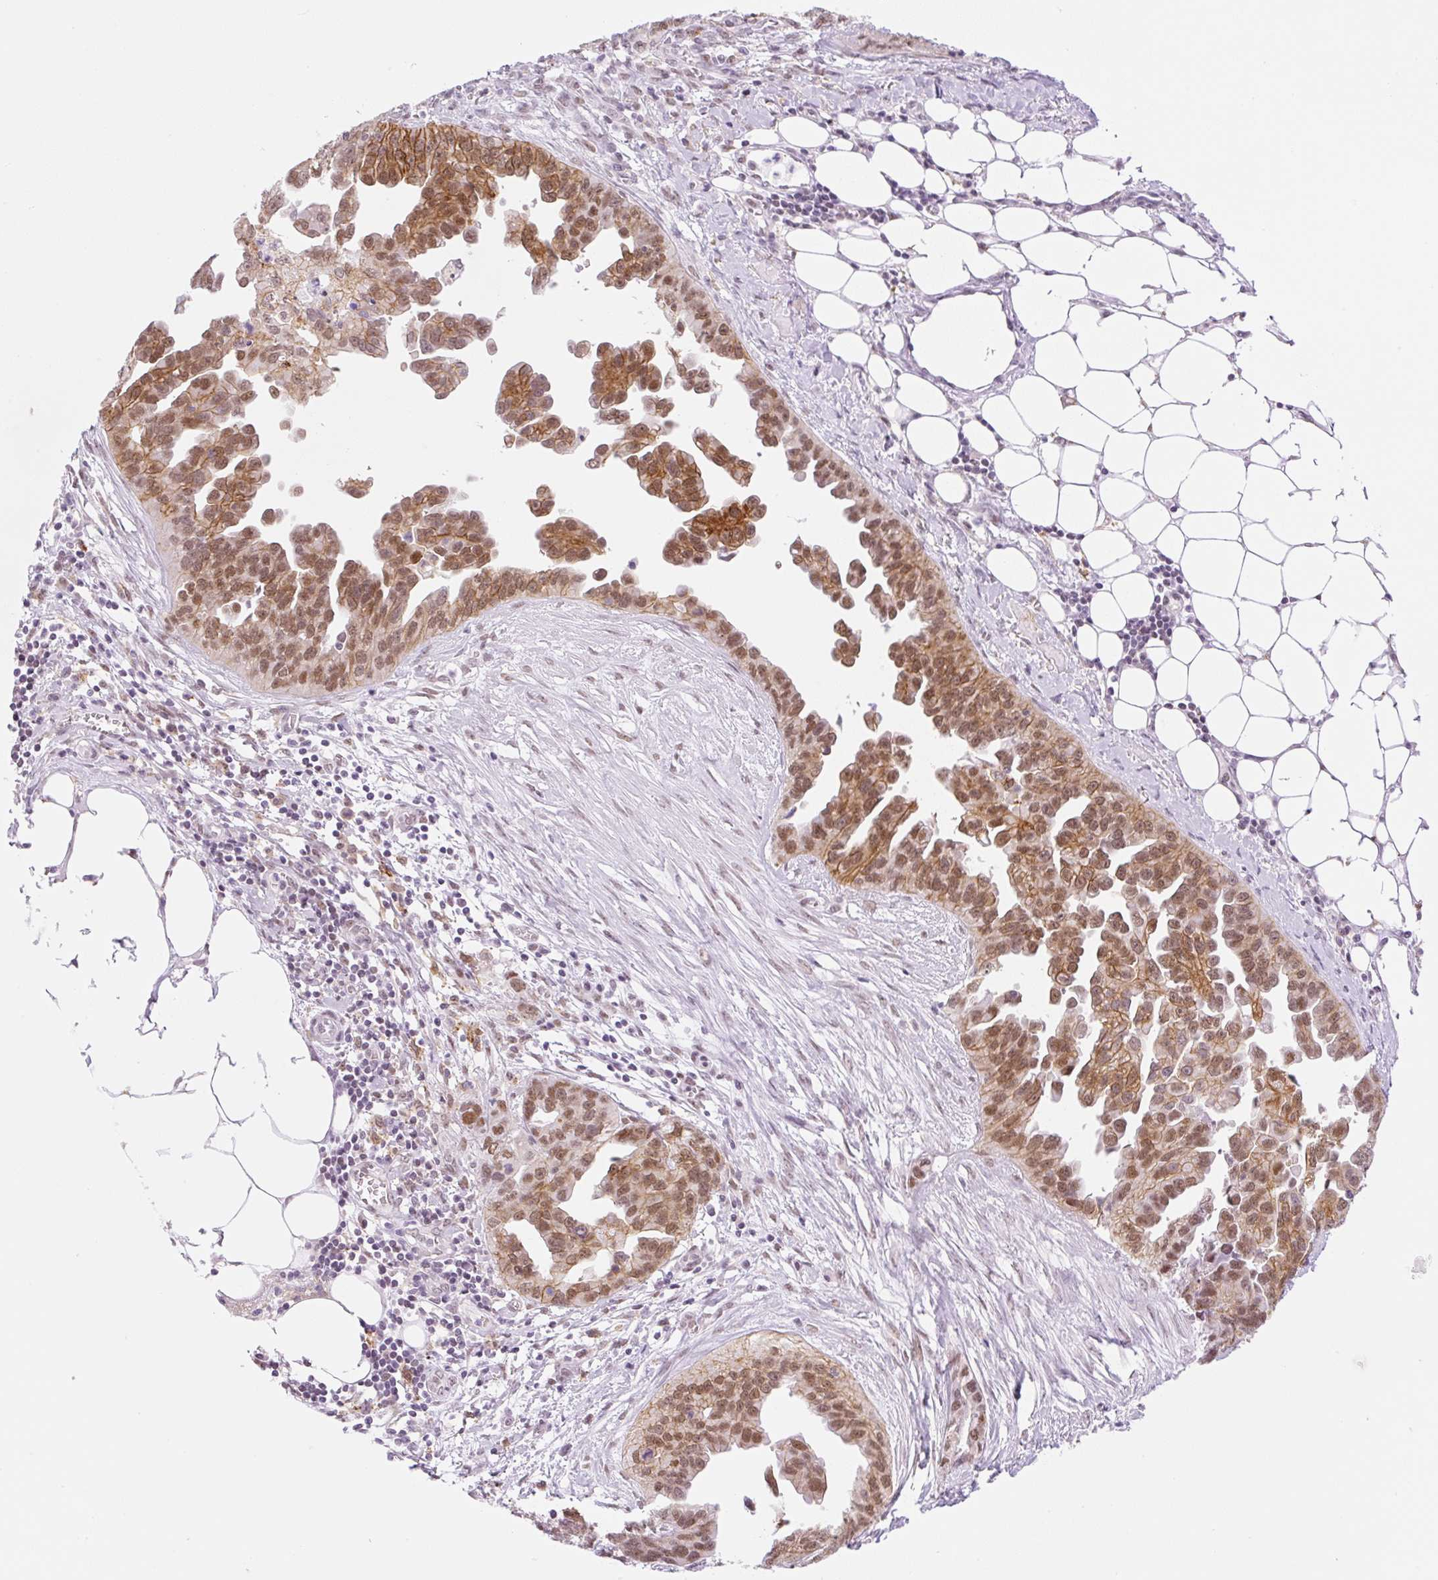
{"staining": {"intensity": "moderate", "quantity": ">75%", "location": "cytoplasmic/membranous,nuclear"}, "tissue": "ovarian cancer", "cell_type": "Tumor cells", "image_type": "cancer", "snomed": [{"axis": "morphology", "description": "Cystadenocarcinoma, serous, NOS"}, {"axis": "topography", "description": "Ovary"}], "caption": "An immunohistochemistry image of neoplastic tissue is shown. Protein staining in brown highlights moderate cytoplasmic/membranous and nuclear positivity in ovarian cancer (serous cystadenocarcinoma) within tumor cells.", "gene": "PALM3", "patient": {"sex": "female", "age": 75}}